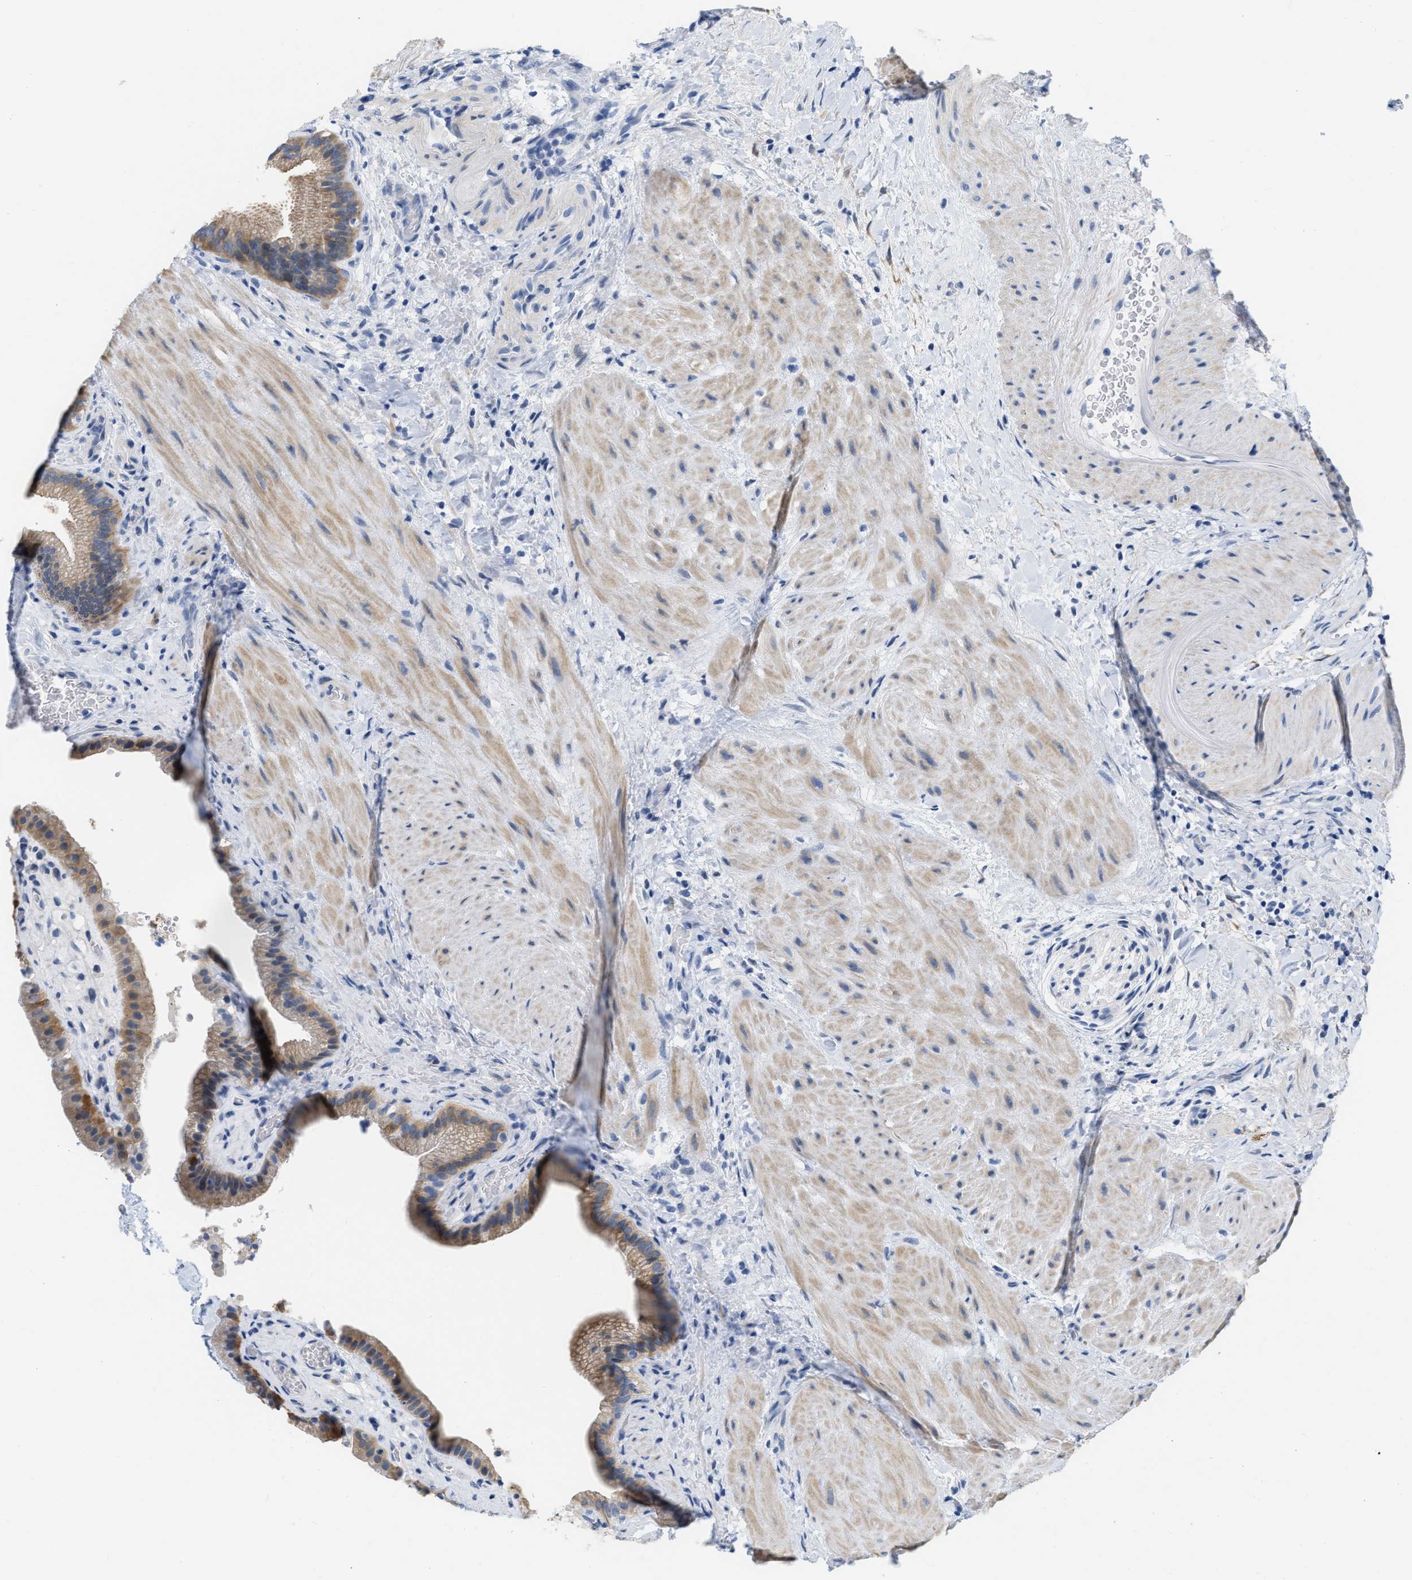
{"staining": {"intensity": "moderate", "quantity": ">75%", "location": "cytoplasmic/membranous"}, "tissue": "gallbladder", "cell_type": "Glandular cells", "image_type": "normal", "snomed": [{"axis": "morphology", "description": "Normal tissue, NOS"}, {"axis": "topography", "description": "Gallbladder"}], "caption": "High-power microscopy captured an IHC photomicrograph of unremarkable gallbladder, revealing moderate cytoplasmic/membranous expression in approximately >75% of glandular cells.", "gene": "CRYM", "patient": {"sex": "male", "age": 49}}